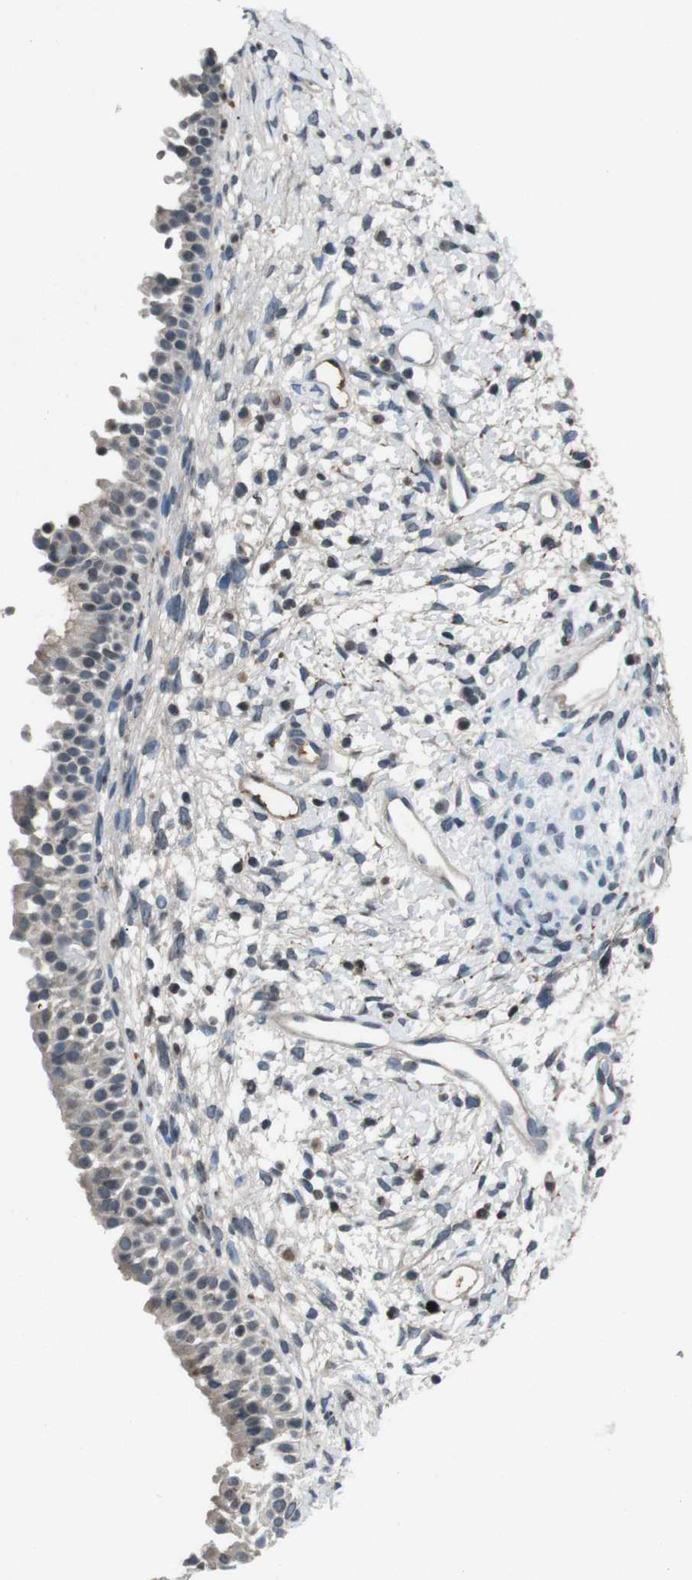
{"staining": {"intensity": "negative", "quantity": "none", "location": "none"}, "tissue": "nasopharynx", "cell_type": "Respiratory epithelial cells", "image_type": "normal", "snomed": [{"axis": "morphology", "description": "Normal tissue, NOS"}, {"axis": "topography", "description": "Nasopharynx"}], "caption": "The histopathology image demonstrates no staining of respiratory epithelial cells in normal nasopharynx.", "gene": "UGT1A6", "patient": {"sex": "male", "age": 22}}